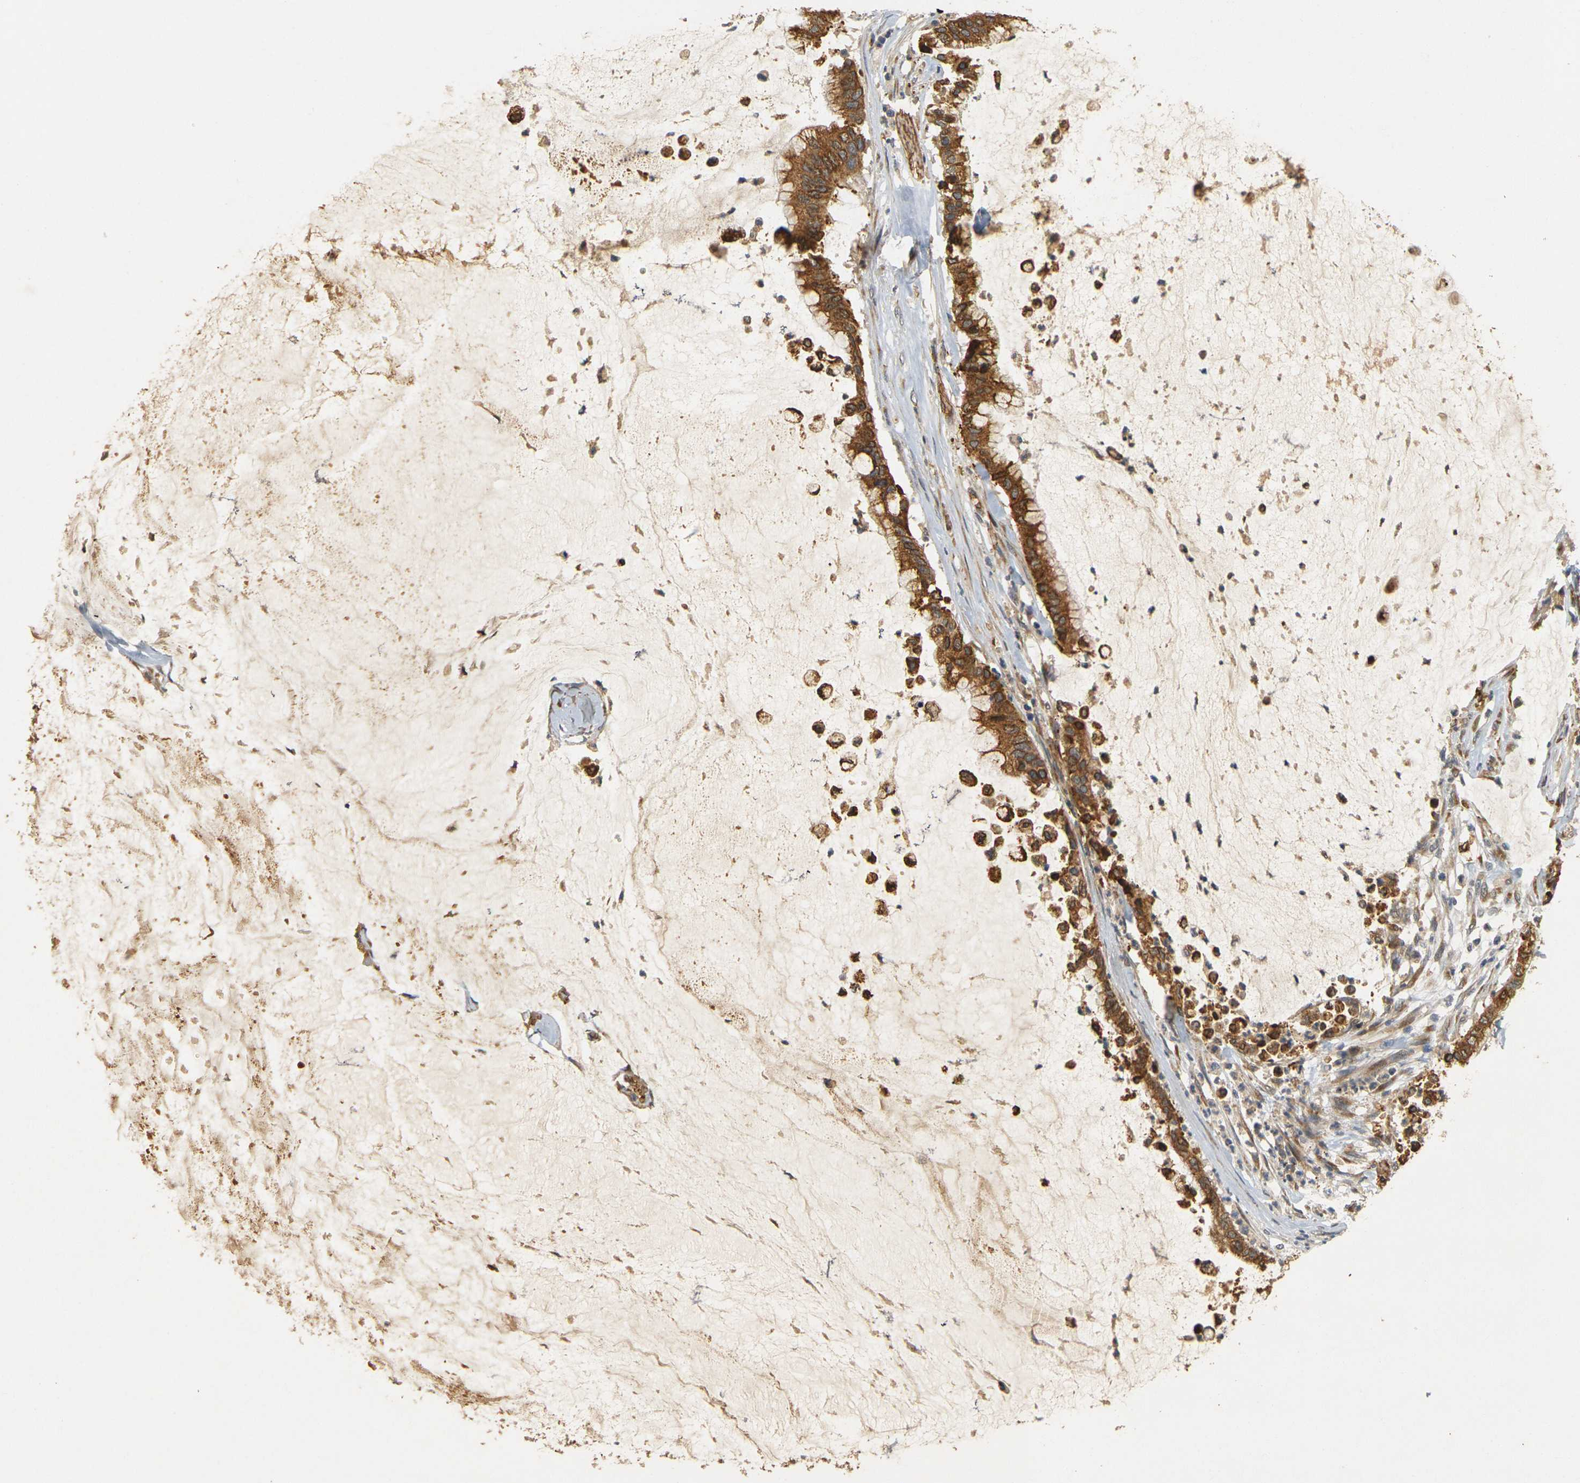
{"staining": {"intensity": "strong", "quantity": ">75%", "location": "cytoplasmic/membranous"}, "tissue": "pancreatic cancer", "cell_type": "Tumor cells", "image_type": "cancer", "snomed": [{"axis": "morphology", "description": "Adenocarcinoma, NOS"}, {"axis": "topography", "description": "Pancreas"}], "caption": "IHC photomicrograph of neoplastic tissue: pancreatic cancer (adenocarcinoma) stained using immunohistochemistry shows high levels of strong protein expression localized specifically in the cytoplasmic/membranous of tumor cells, appearing as a cytoplasmic/membranous brown color.", "gene": "MEGF9", "patient": {"sex": "male", "age": 41}}